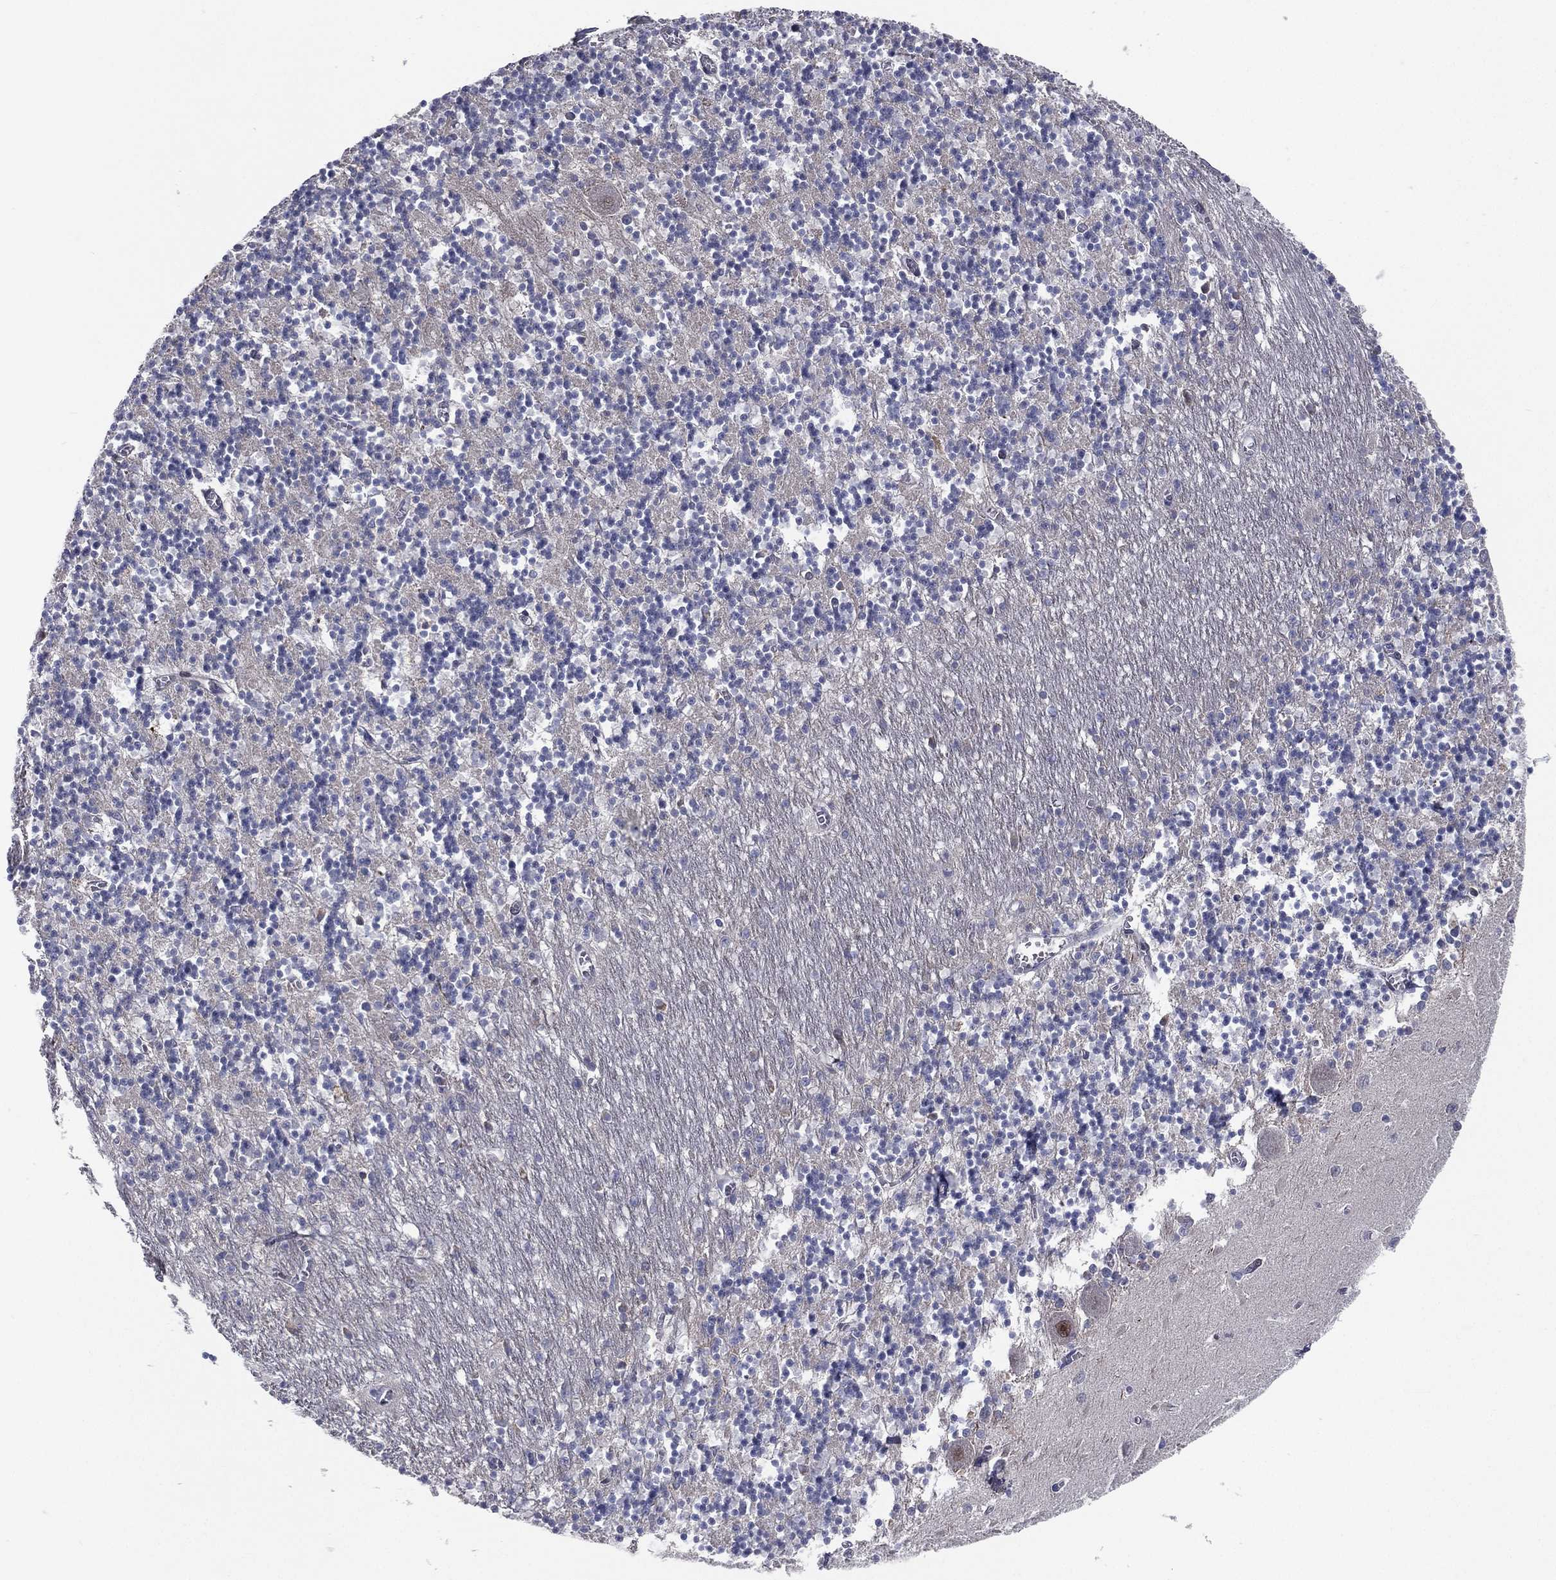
{"staining": {"intensity": "negative", "quantity": "none", "location": "none"}, "tissue": "cerebellum", "cell_type": "Cells in granular layer", "image_type": "normal", "snomed": [{"axis": "morphology", "description": "Normal tissue, NOS"}, {"axis": "topography", "description": "Cerebellum"}], "caption": "Immunohistochemistry (IHC) micrograph of benign cerebellum stained for a protein (brown), which demonstrates no expression in cells in granular layer. (DAB immunohistochemistry (IHC) visualized using brightfield microscopy, high magnification).", "gene": "UTP14A", "patient": {"sex": "female", "age": 64}}